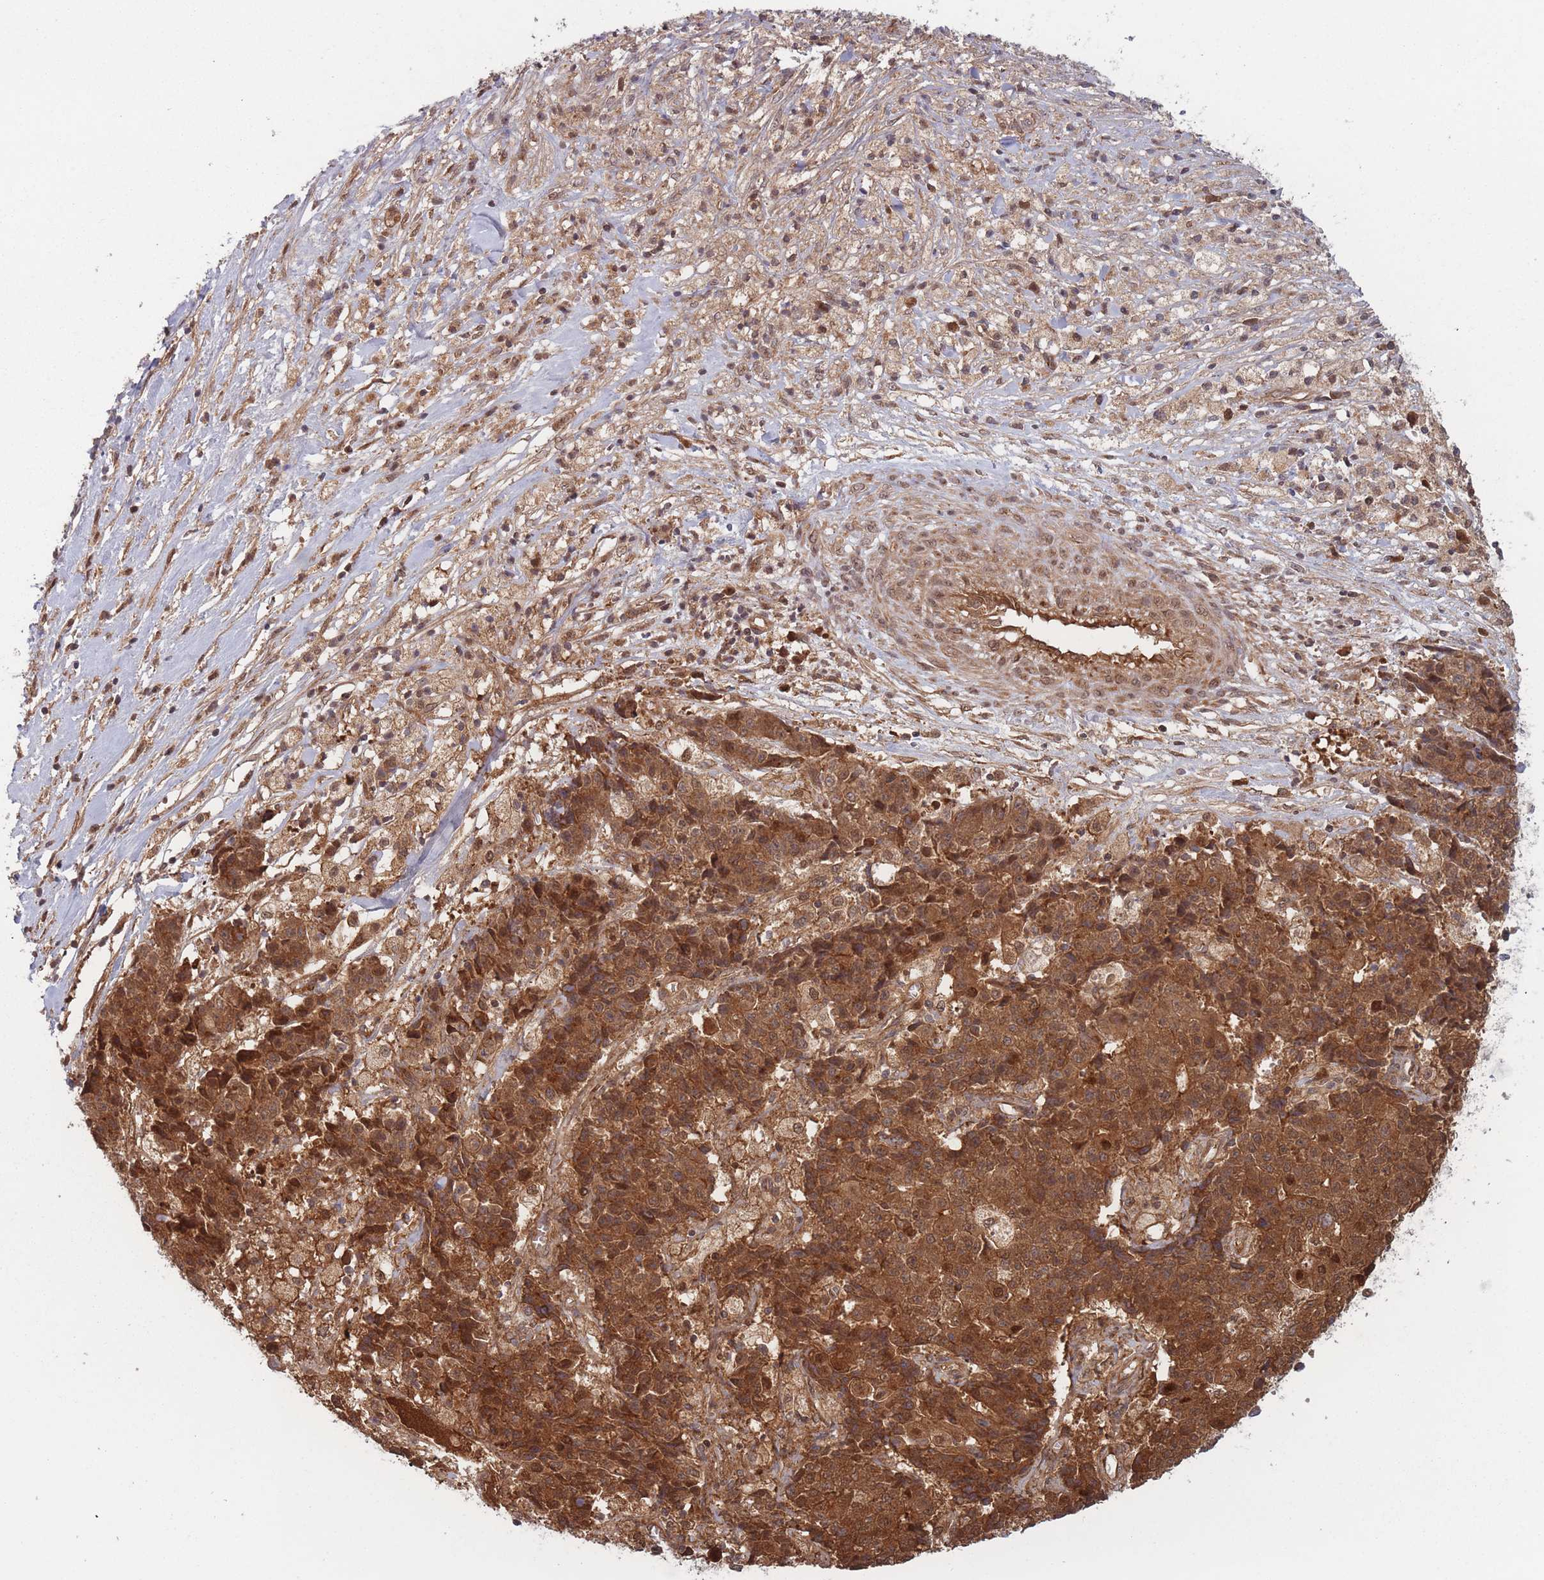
{"staining": {"intensity": "strong", "quantity": ">75%", "location": "cytoplasmic/membranous,nuclear"}, "tissue": "ovarian cancer", "cell_type": "Tumor cells", "image_type": "cancer", "snomed": [{"axis": "morphology", "description": "Carcinoma, endometroid"}, {"axis": "topography", "description": "Ovary"}], "caption": "Protein positivity by immunohistochemistry (IHC) reveals strong cytoplasmic/membranous and nuclear positivity in approximately >75% of tumor cells in ovarian endometroid carcinoma.", "gene": "PODXL2", "patient": {"sex": "female", "age": 42}}